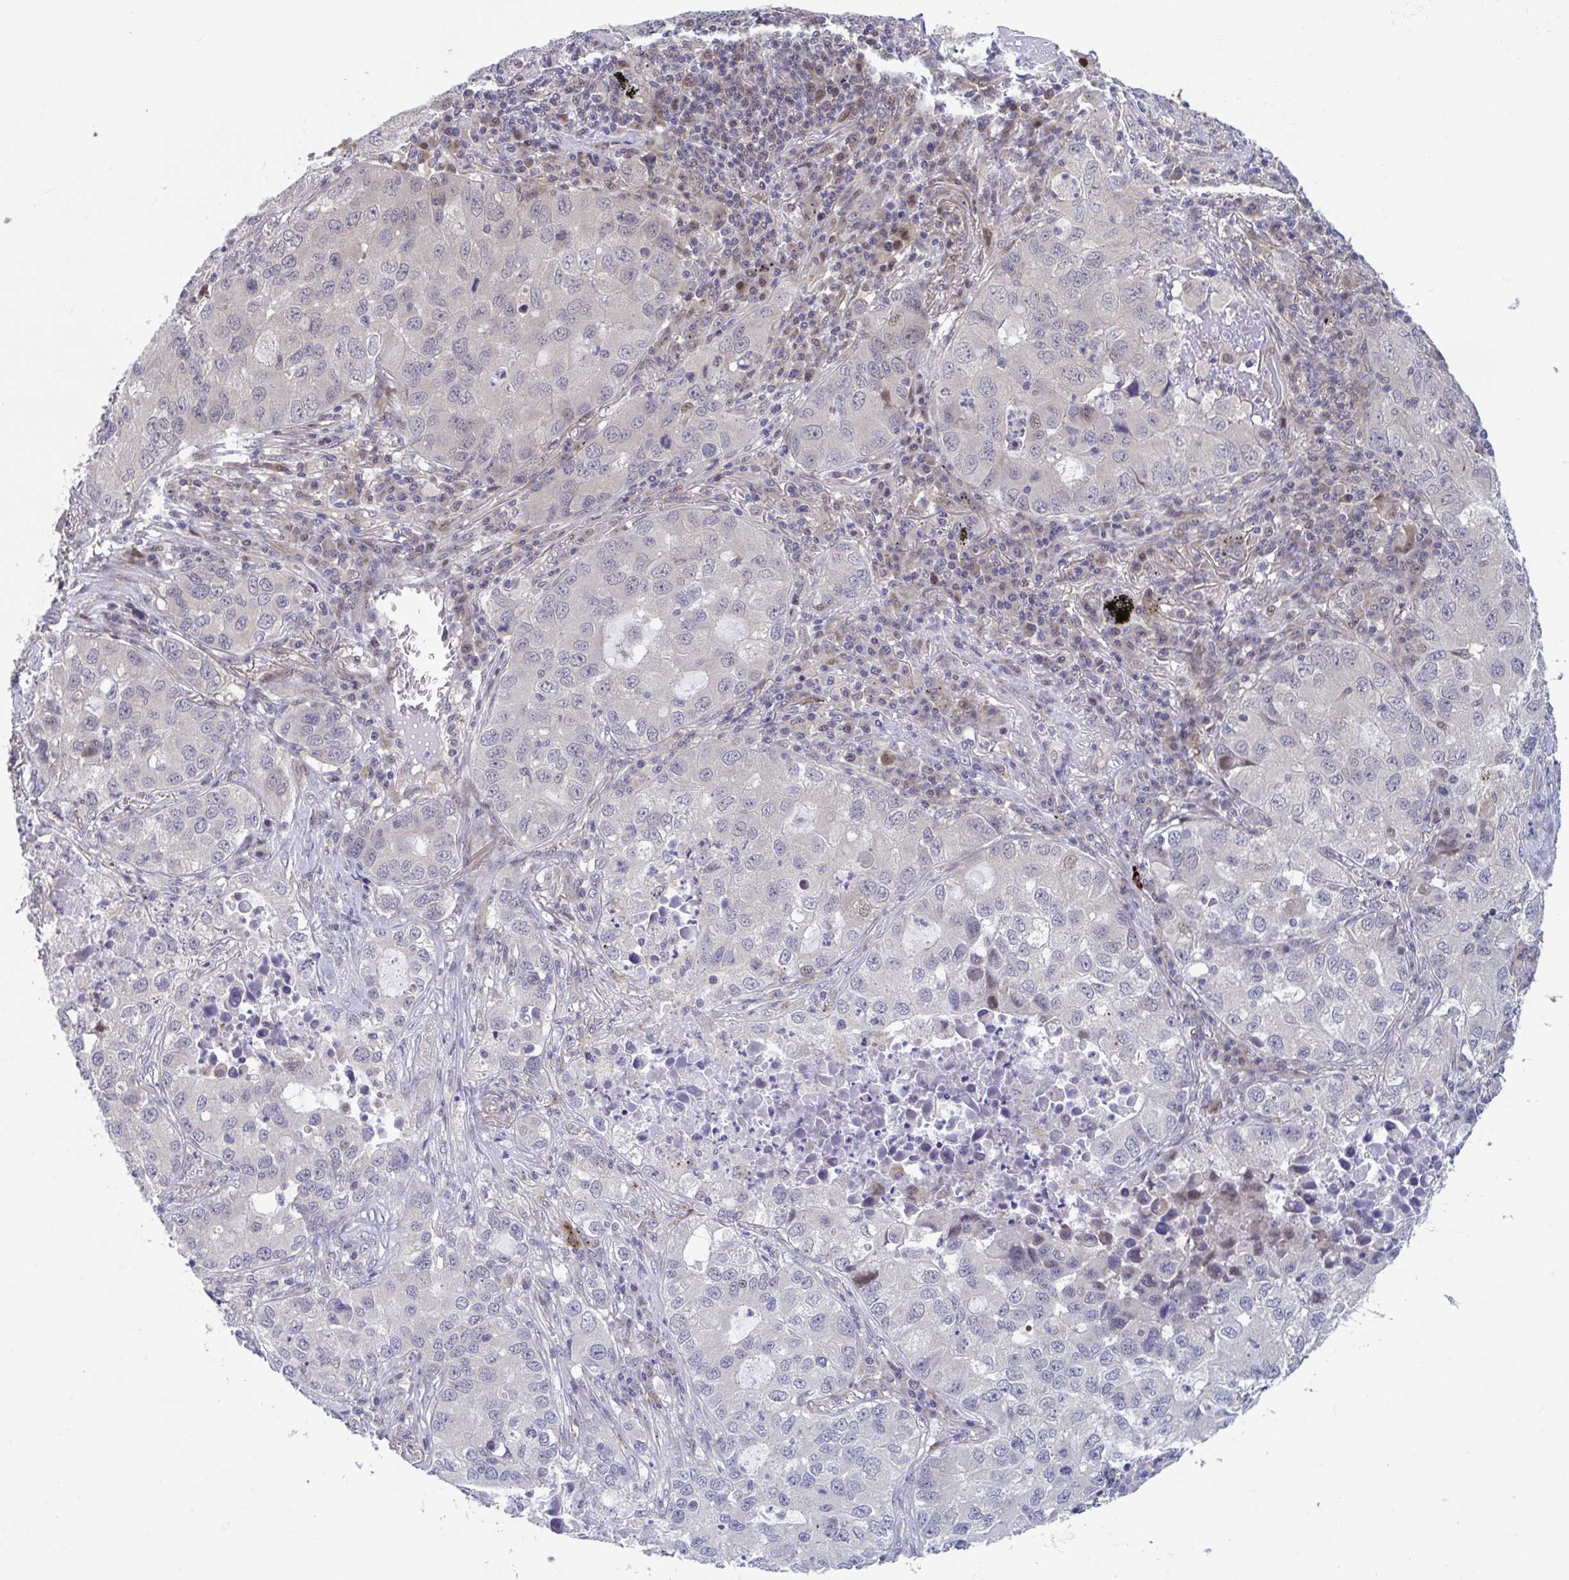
{"staining": {"intensity": "weak", "quantity": "<25%", "location": "nuclear"}, "tissue": "lung cancer", "cell_type": "Tumor cells", "image_type": "cancer", "snomed": [{"axis": "morphology", "description": "Normal morphology"}, {"axis": "morphology", "description": "Adenocarcinoma, NOS"}, {"axis": "topography", "description": "Lymph node"}, {"axis": "topography", "description": "Lung"}], "caption": "High magnification brightfield microscopy of lung cancer stained with DAB (brown) and counterstained with hematoxylin (blue): tumor cells show no significant positivity.", "gene": "RIOK1", "patient": {"sex": "female", "age": 51}}